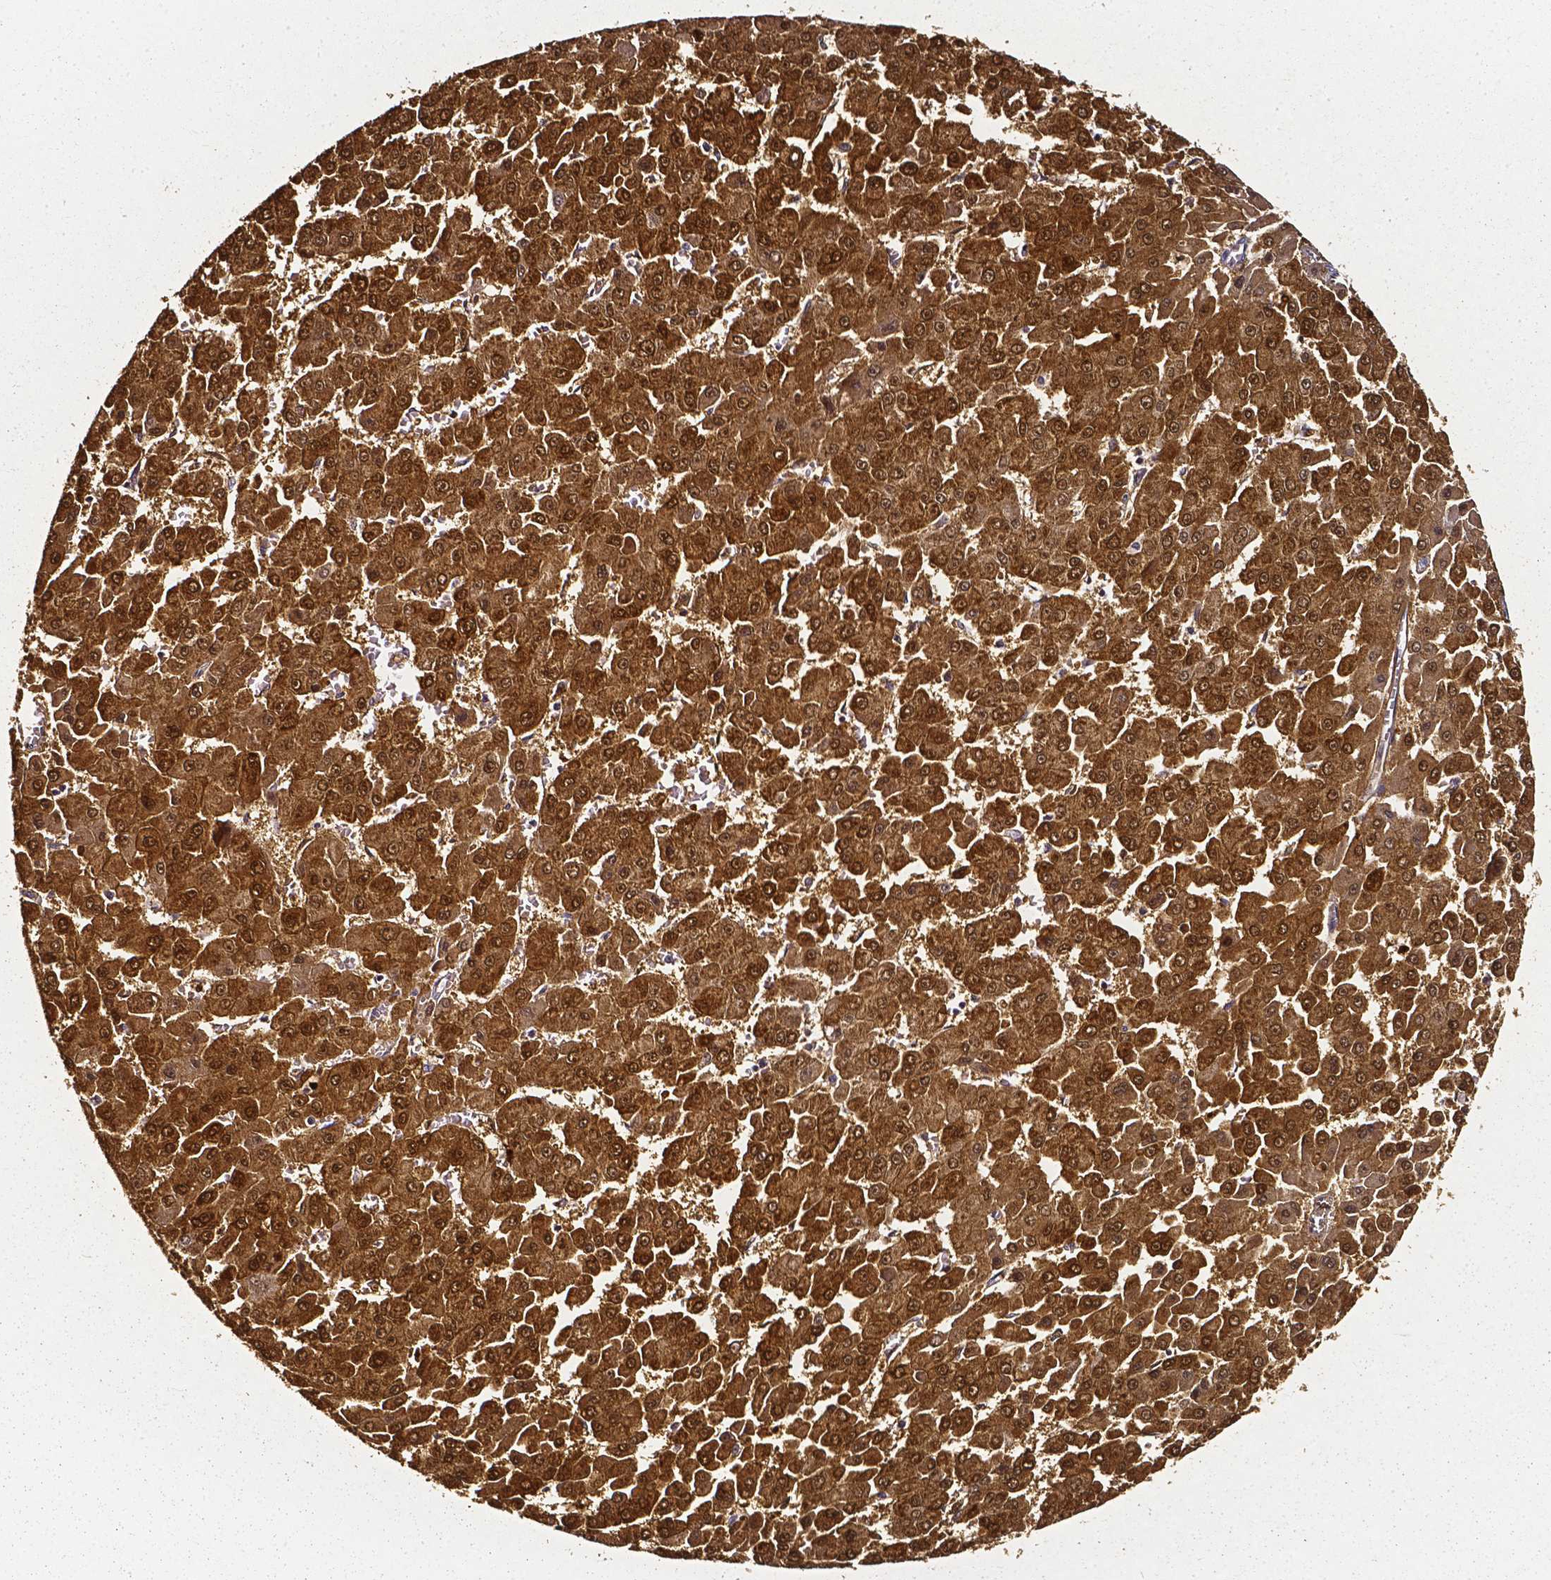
{"staining": {"intensity": "moderate", "quantity": ">75%", "location": "cytoplasmic/membranous,nuclear"}, "tissue": "liver cancer", "cell_type": "Tumor cells", "image_type": "cancer", "snomed": [{"axis": "morphology", "description": "Carcinoma, Hepatocellular, NOS"}, {"axis": "topography", "description": "Liver"}], "caption": "Brown immunohistochemical staining in hepatocellular carcinoma (liver) displays moderate cytoplasmic/membranous and nuclear expression in approximately >75% of tumor cells.", "gene": "AKR1B10", "patient": {"sex": "male", "age": 78}}